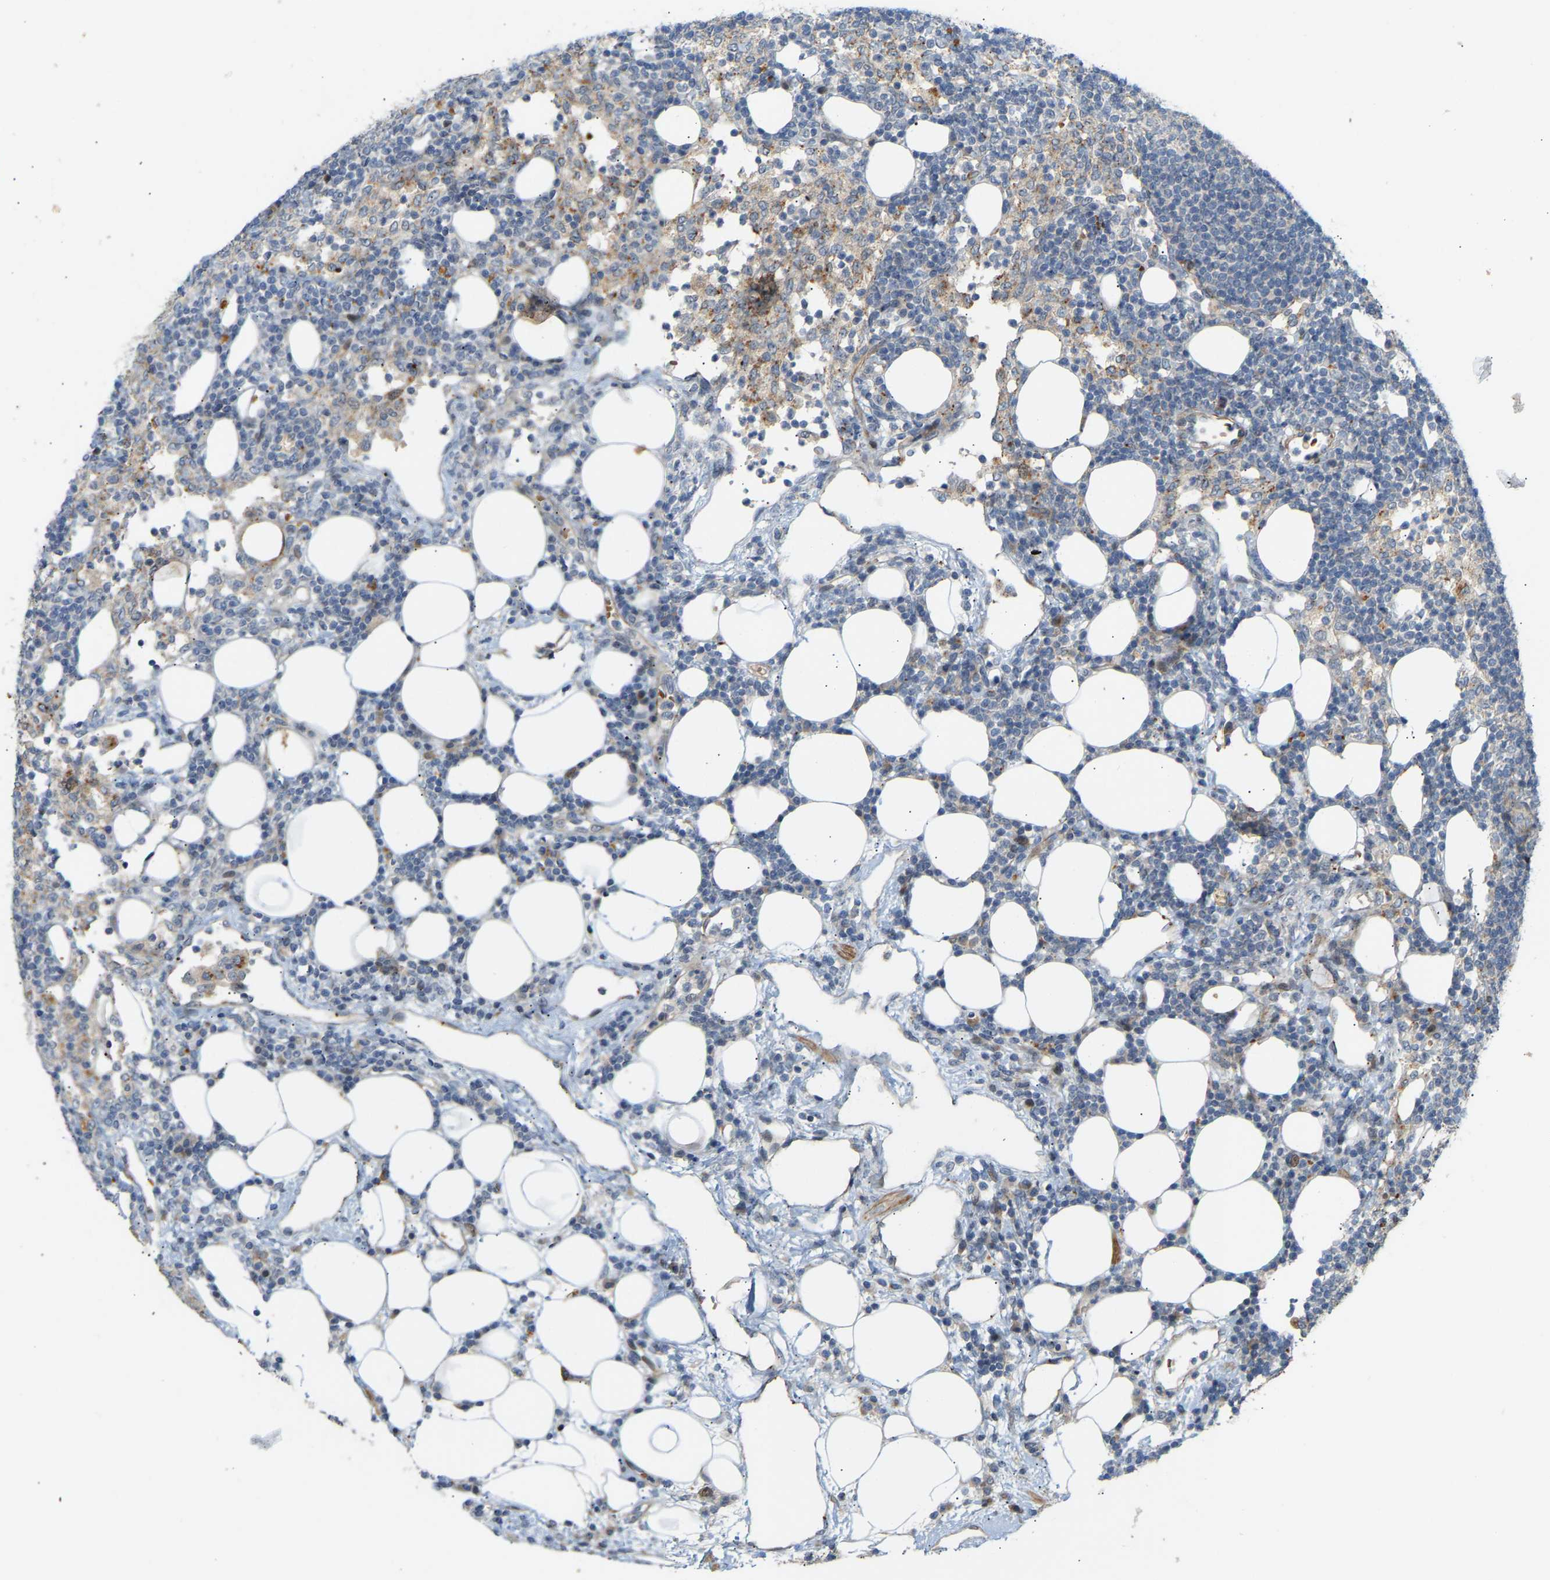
{"staining": {"intensity": "negative", "quantity": "none", "location": "none"}, "tissue": "lymph node", "cell_type": "Germinal center cells", "image_type": "normal", "snomed": [{"axis": "morphology", "description": "Normal tissue, NOS"}, {"axis": "morphology", "description": "Carcinoid, malignant, NOS"}, {"axis": "topography", "description": "Lymph node"}], "caption": "Immunohistochemical staining of benign lymph node demonstrates no significant staining in germinal center cells.", "gene": "POGLUT2", "patient": {"sex": "male", "age": 47}}